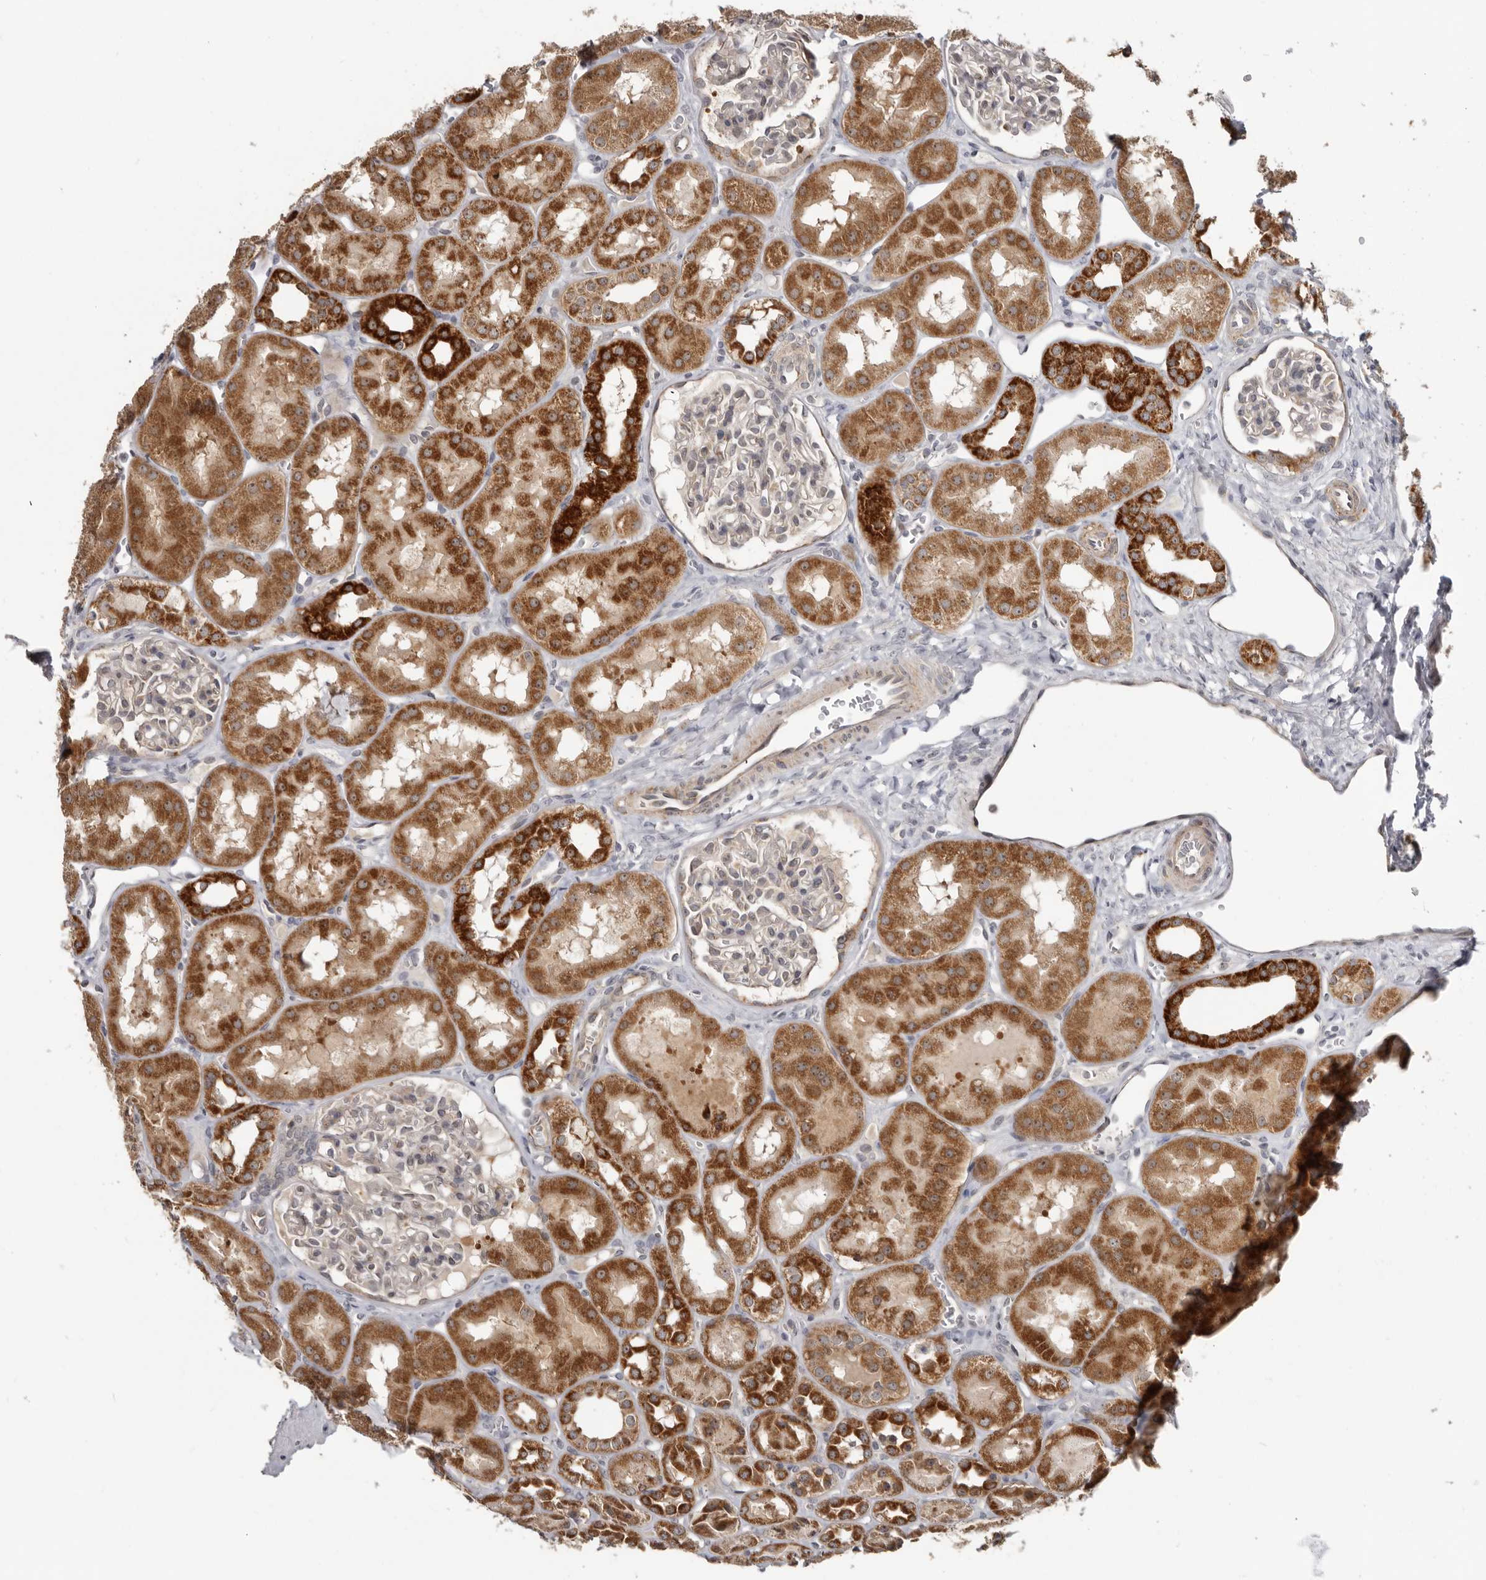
{"staining": {"intensity": "moderate", "quantity": "25%-75%", "location": "nuclear"}, "tissue": "kidney", "cell_type": "Cells in glomeruli", "image_type": "normal", "snomed": [{"axis": "morphology", "description": "Normal tissue, NOS"}, {"axis": "topography", "description": "Kidney"}], "caption": "High-power microscopy captured an immunohistochemistry image of normal kidney, revealing moderate nuclear staining in about 25%-75% of cells in glomeruli. The staining was performed using DAB (3,3'-diaminobenzidine), with brown indicating positive protein expression. Nuclei are stained blue with hematoxylin.", "gene": "BAD", "patient": {"sex": "male", "age": 16}}